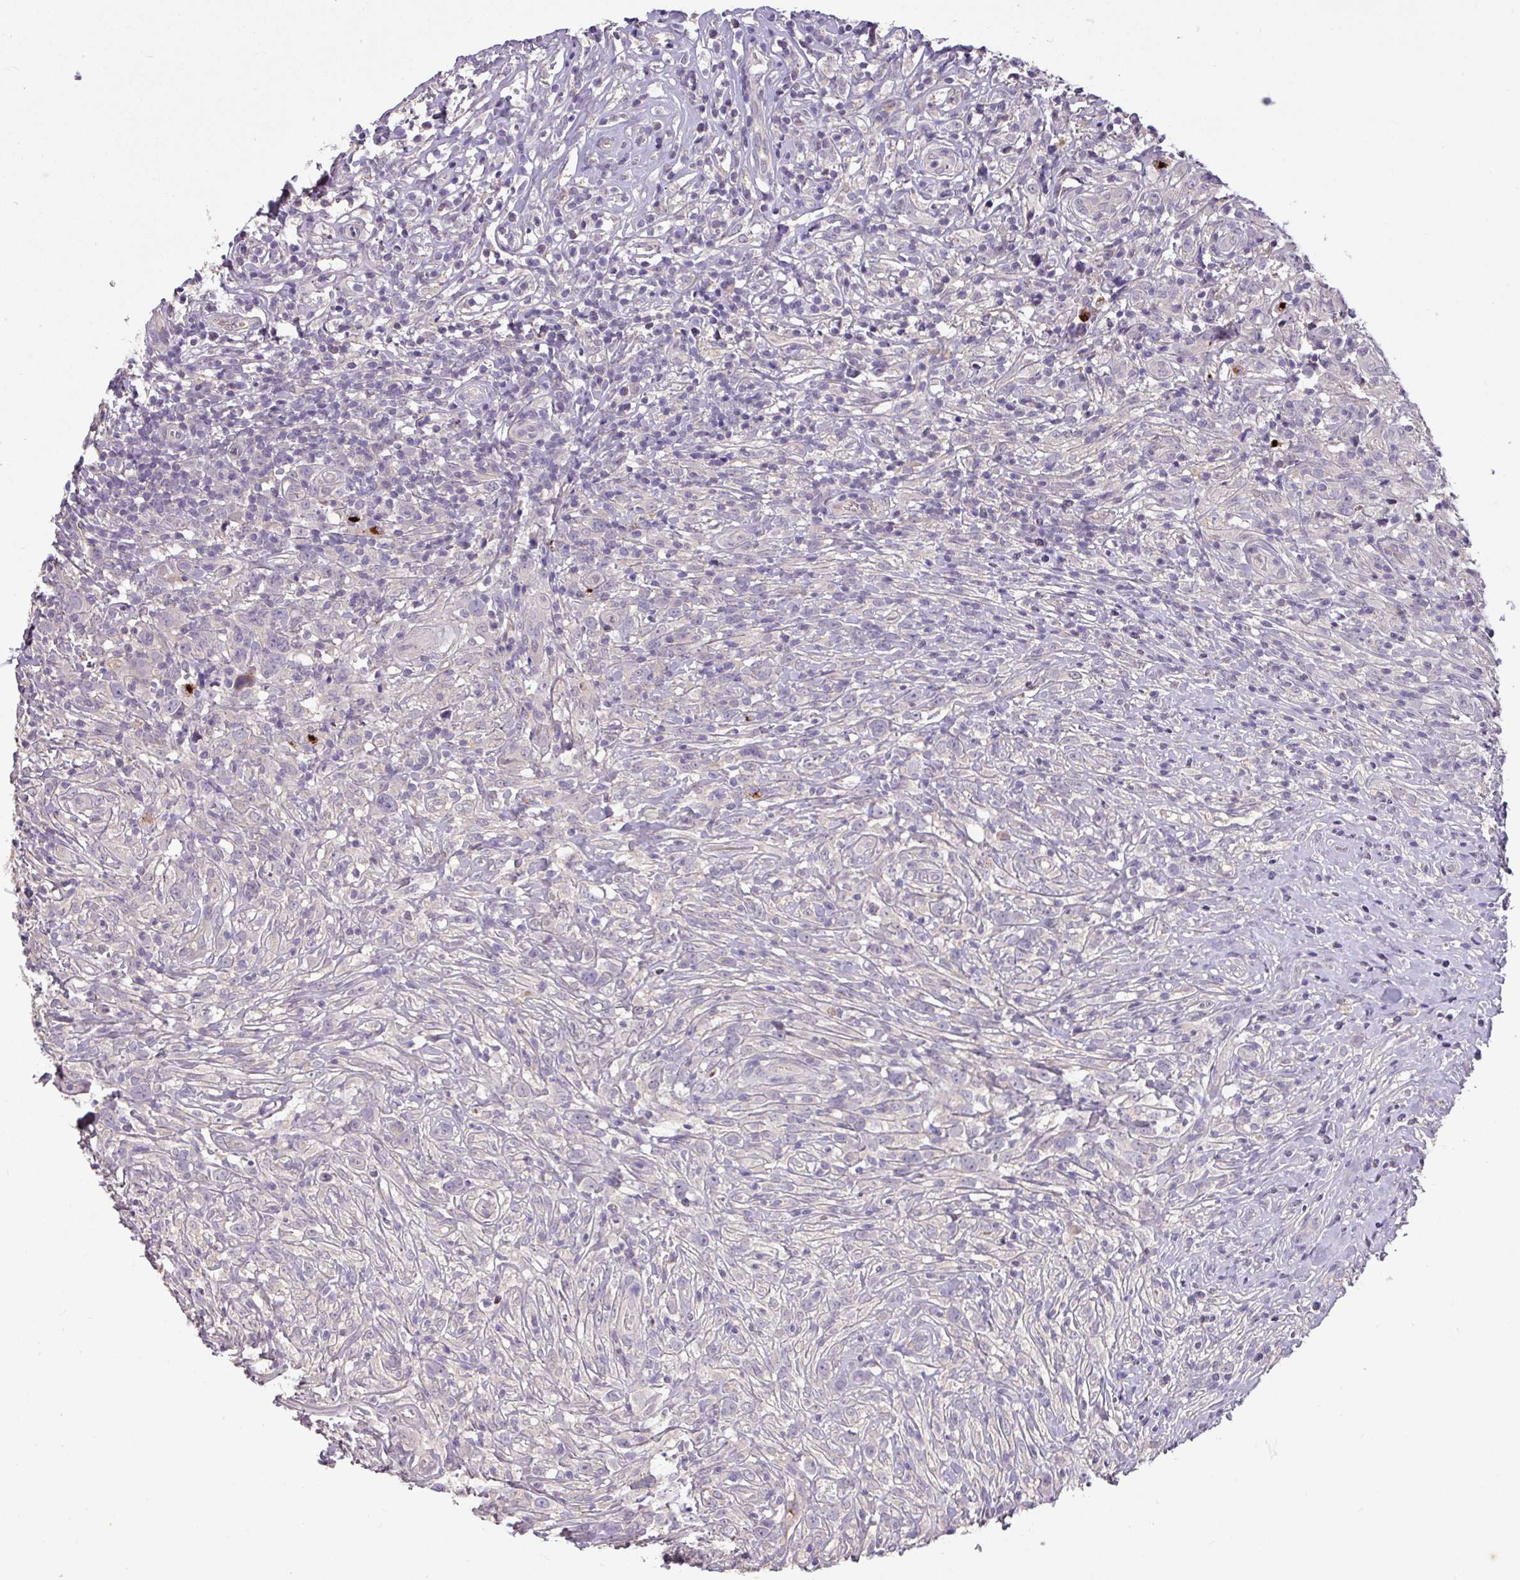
{"staining": {"intensity": "negative", "quantity": "none", "location": "none"}, "tissue": "lymphoma", "cell_type": "Tumor cells", "image_type": "cancer", "snomed": [{"axis": "morphology", "description": "Hodgkin's disease, NOS"}, {"axis": "topography", "description": "No Tissue"}], "caption": "DAB (3,3'-diaminobenzidine) immunohistochemical staining of human lymphoma exhibits no significant staining in tumor cells. The staining was performed using DAB (3,3'-diaminobenzidine) to visualize the protein expression in brown, while the nuclei were stained in blue with hematoxylin (Magnification: 20x).", "gene": "PRADC1", "patient": {"sex": "female", "age": 21}}